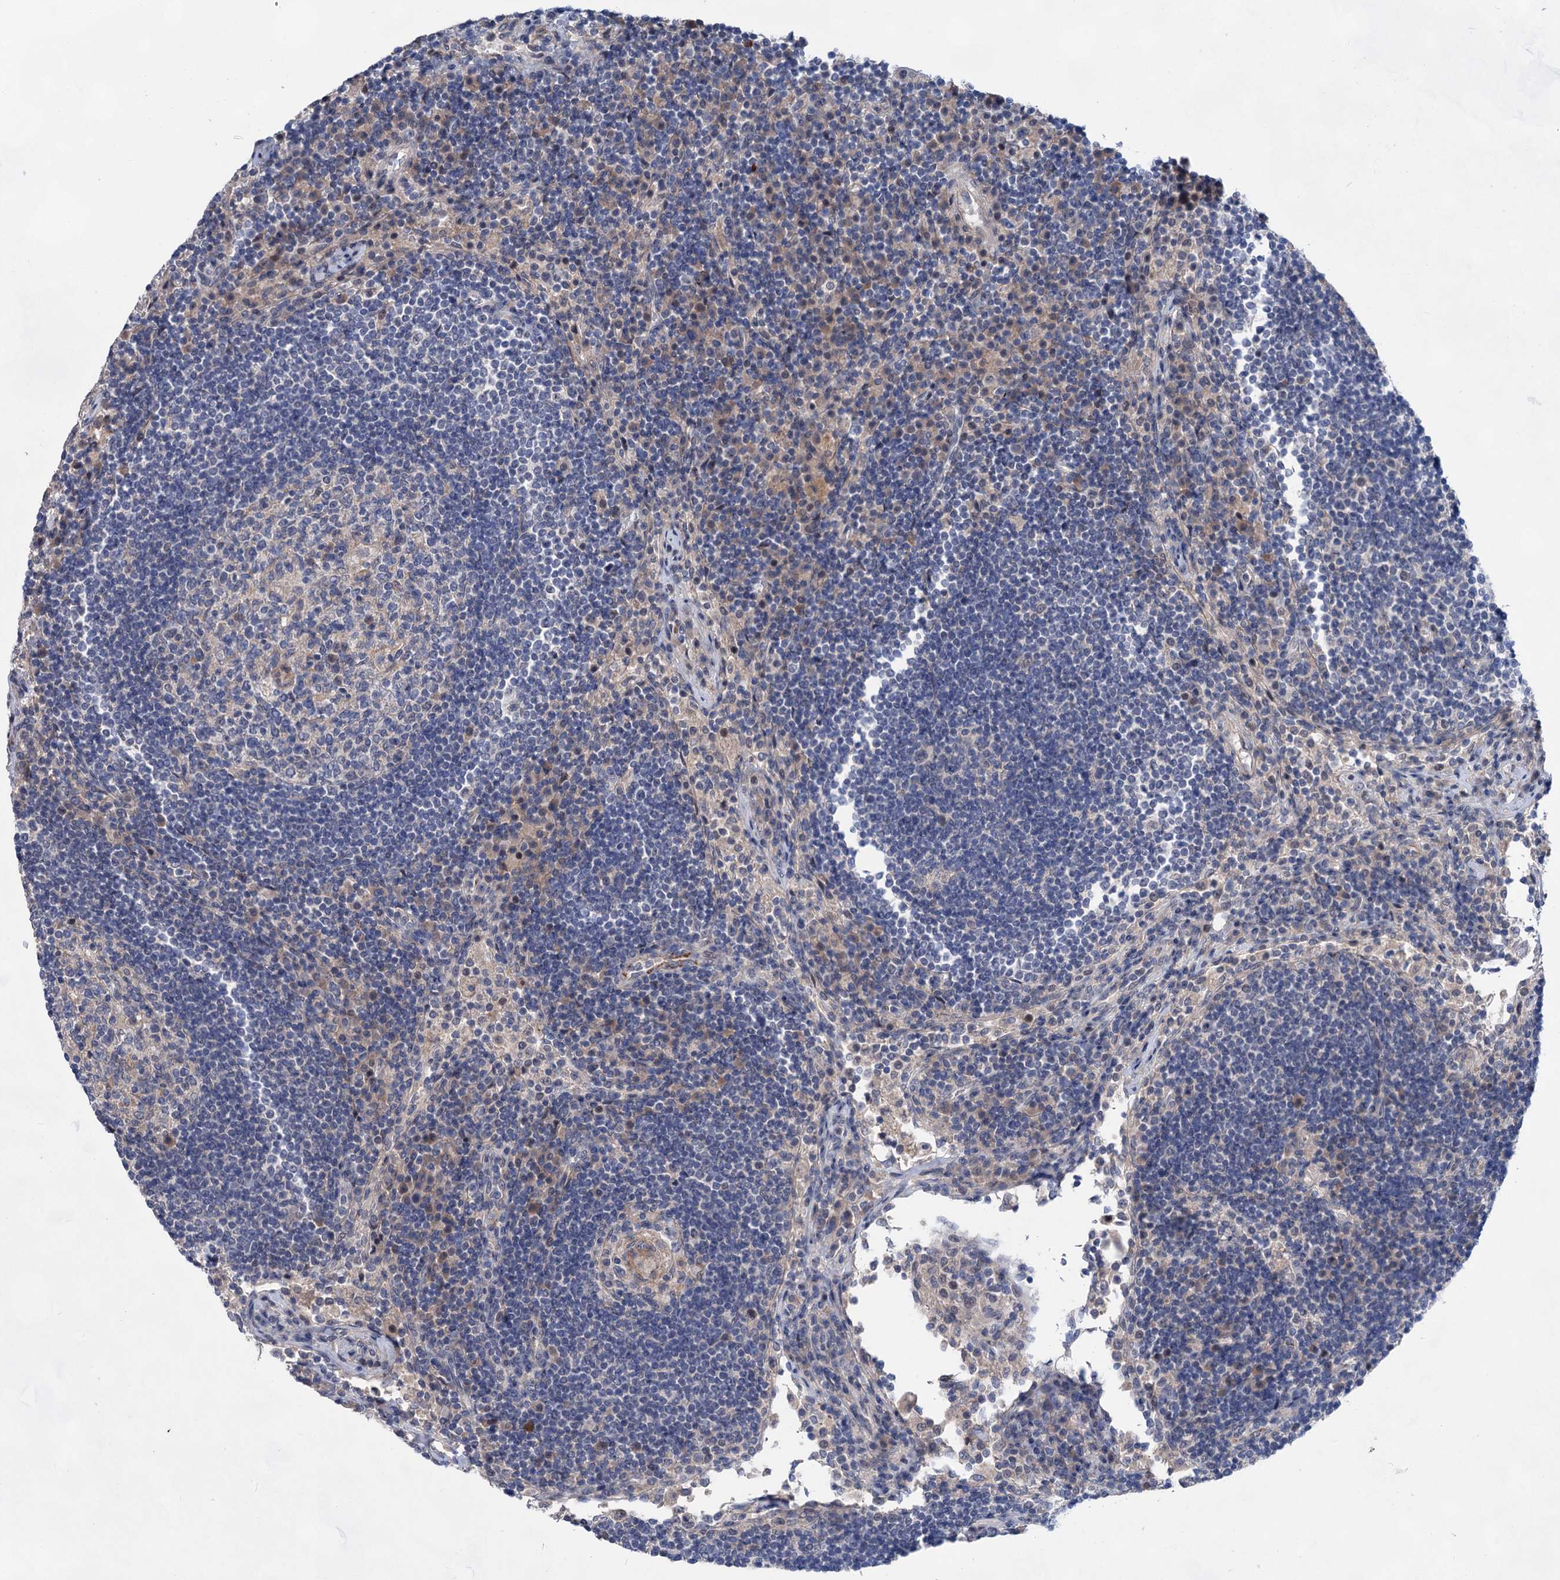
{"staining": {"intensity": "negative", "quantity": "none", "location": "none"}, "tissue": "lymph node", "cell_type": "Germinal center cells", "image_type": "normal", "snomed": [{"axis": "morphology", "description": "Normal tissue, NOS"}, {"axis": "topography", "description": "Lymph node"}], "caption": "Immunohistochemistry image of unremarkable human lymph node stained for a protein (brown), which shows no staining in germinal center cells.", "gene": "MORN3", "patient": {"sex": "female", "age": 53}}